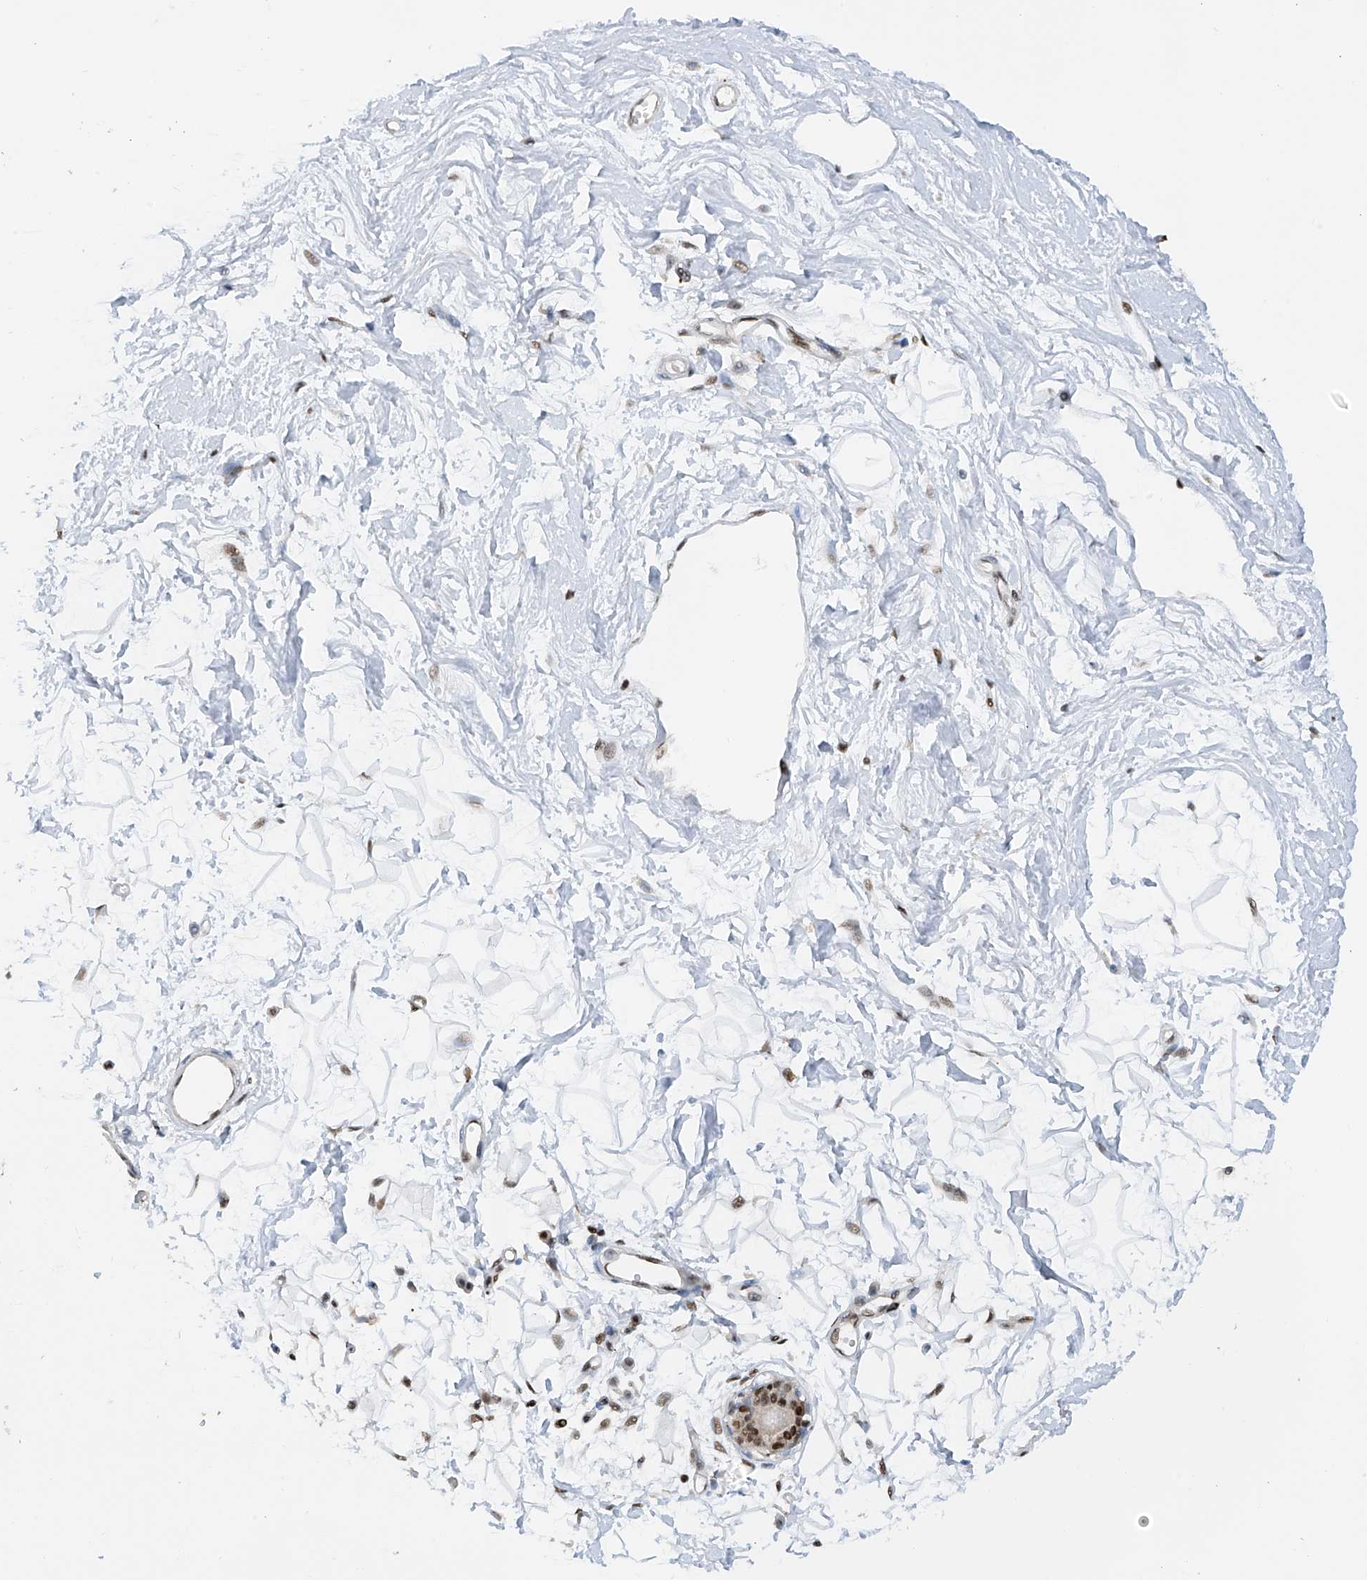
{"staining": {"intensity": "negative", "quantity": "none", "location": "none"}, "tissue": "breast", "cell_type": "Adipocytes", "image_type": "normal", "snomed": [{"axis": "morphology", "description": "Normal tissue, NOS"}, {"axis": "topography", "description": "Breast"}], "caption": "A high-resolution photomicrograph shows immunohistochemistry (IHC) staining of normal breast, which demonstrates no significant staining in adipocytes.", "gene": "PMM1", "patient": {"sex": "female", "age": 45}}